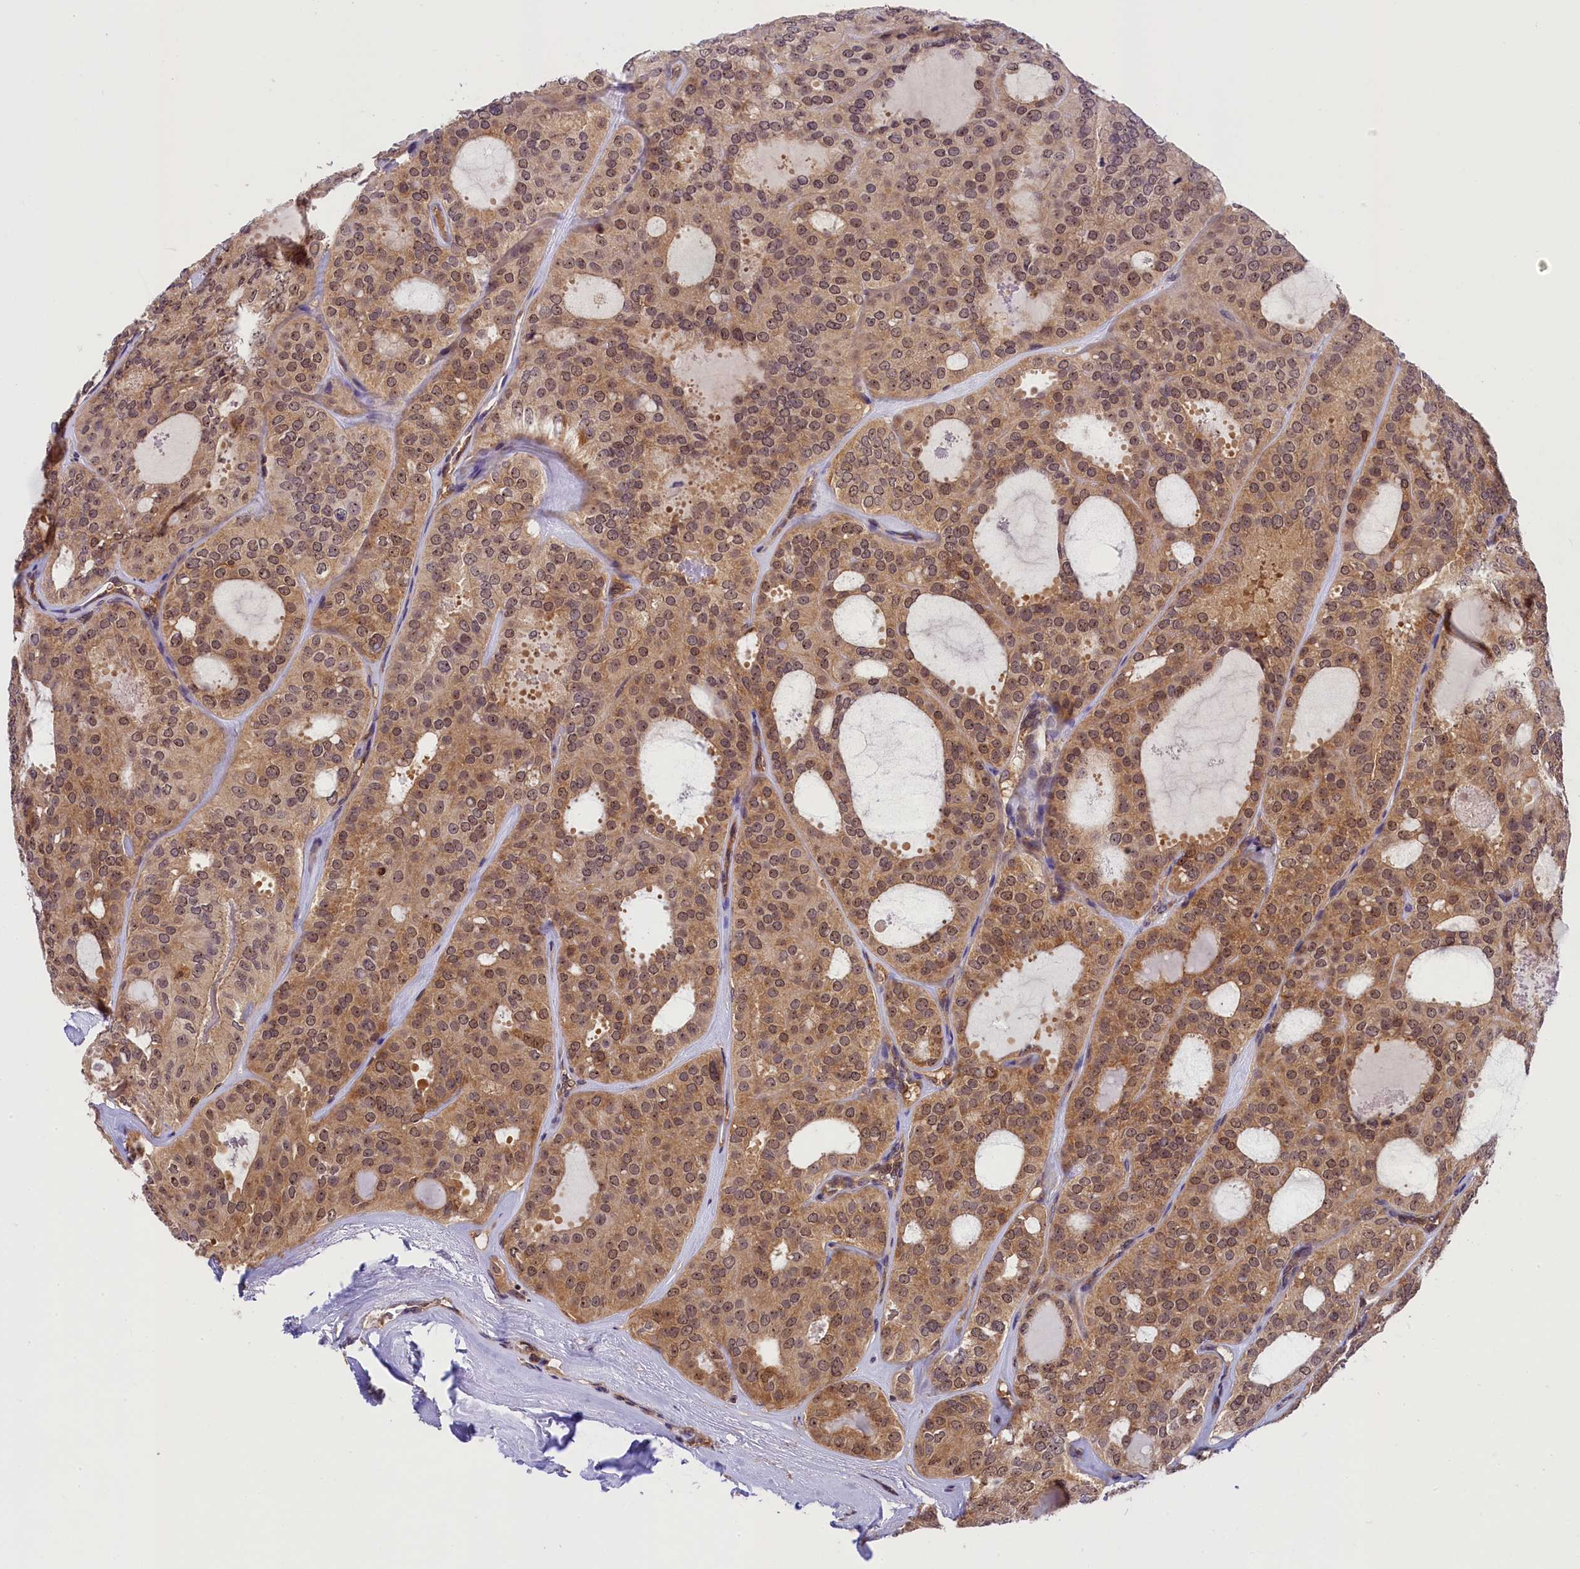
{"staining": {"intensity": "moderate", "quantity": ">75%", "location": "cytoplasmic/membranous,nuclear"}, "tissue": "thyroid cancer", "cell_type": "Tumor cells", "image_type": "cancer", "snomed": [{"axis": "morphology", "description": "Follicular adenoma carcinoma, NOS"}, {"axis": "topography", "description": "Thyroid gland"}], "caption": "A photomicrograph of thyroid cancer (follicular adenoma carcinoma) stained for a protein displays moderate cytoplasmic/membranous and nuclear brown staining in tumor cells.", "gene": "EIF6", "patient": {"sex": "male", "age": 75}}